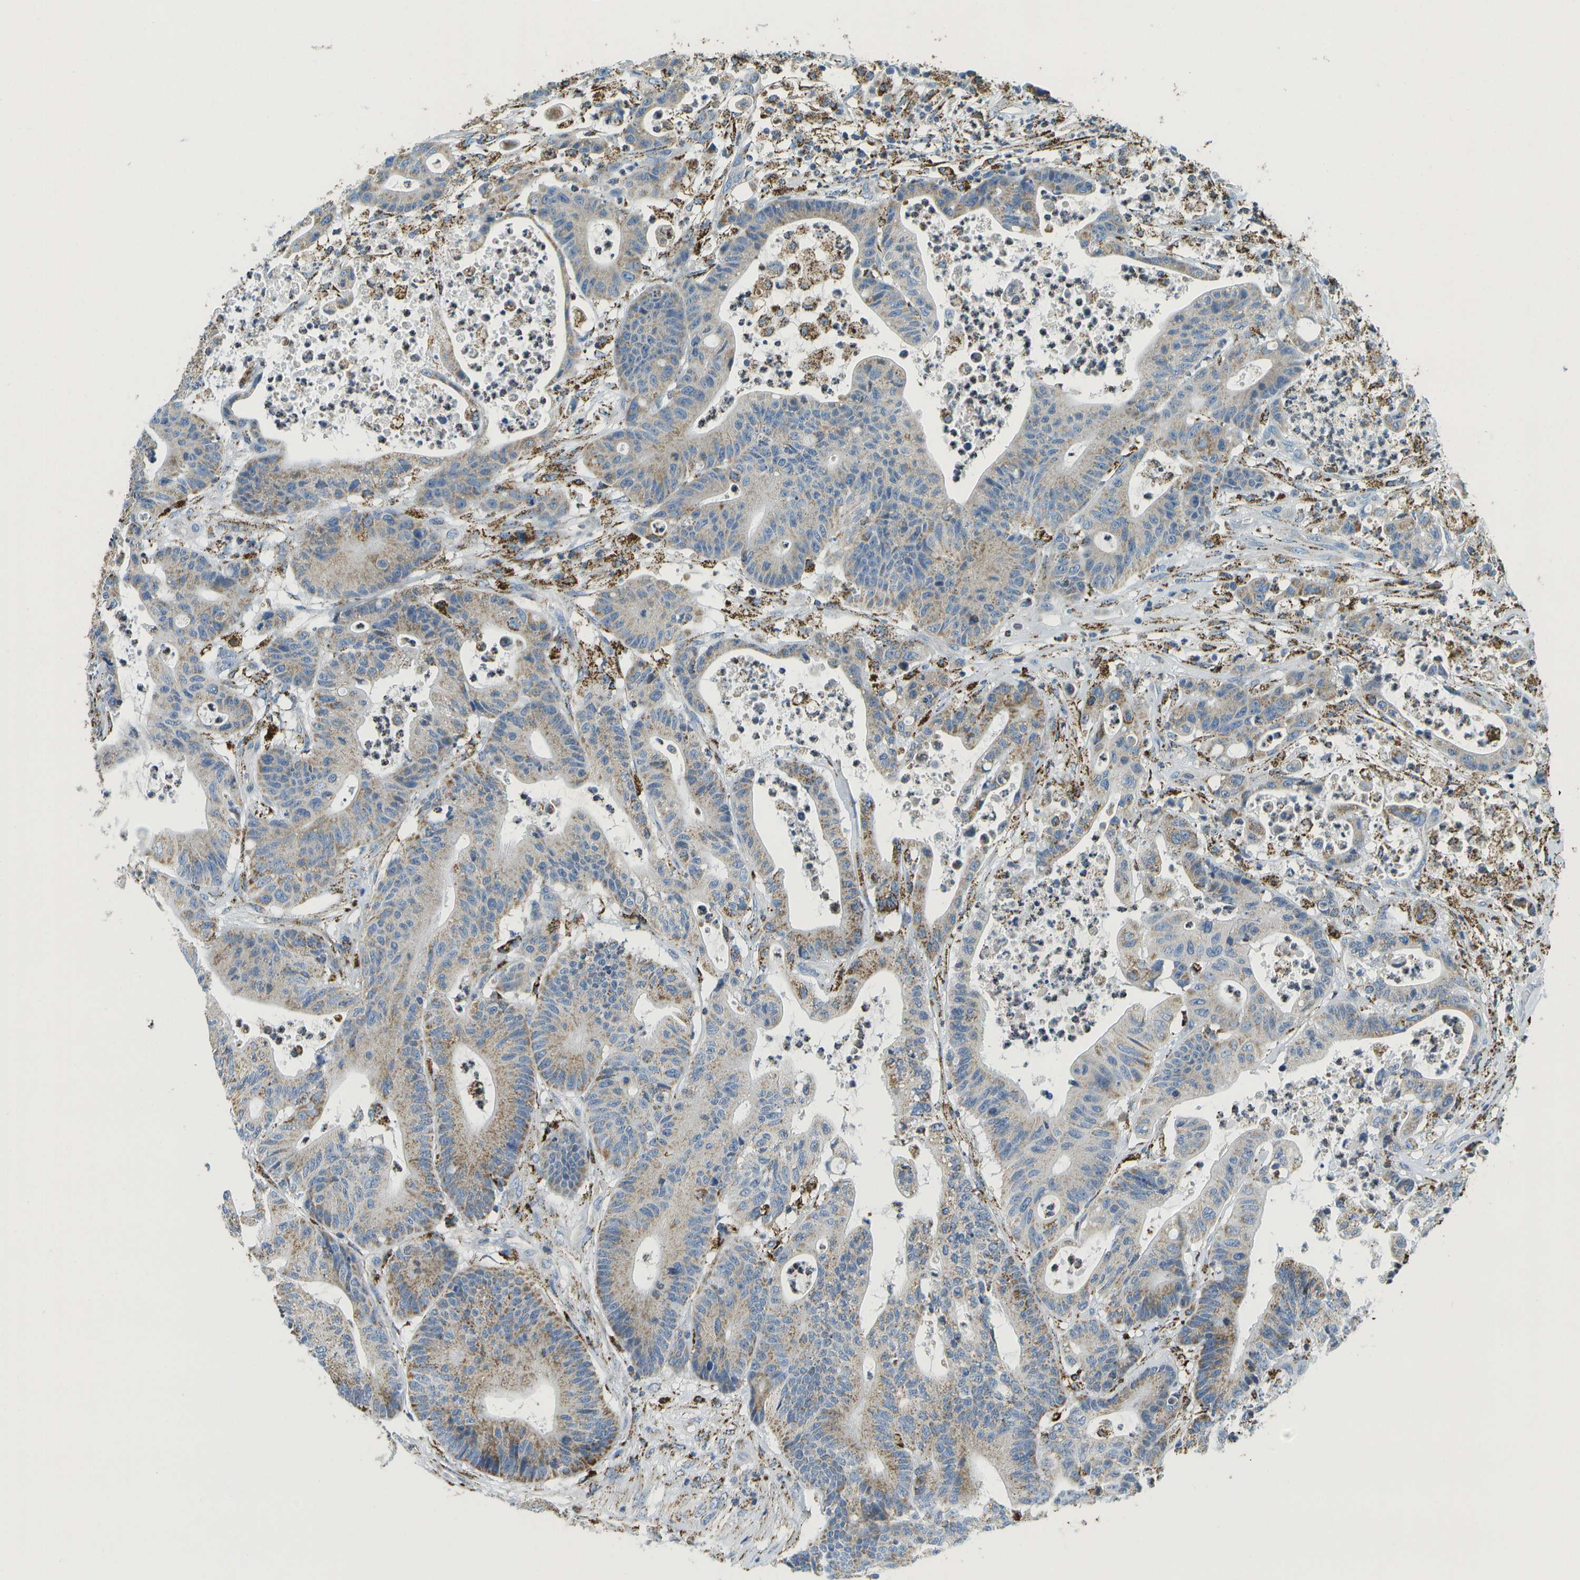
{"staining": {"intensity": "moderate", "quantity": "<25%", "location": "cytoplasmic/membranous"}, "tissue": "colorectal cancer", "cell_type": "Tumor cells", "image_type": "cancer", "snomed": [{"axis": "morphology", "description": "Adenocarcinoma, NOS"}, {"axis": "topography", "description": "Colon"}], "caption": "IHC image of colorectal adenocarcinoma stained for a protein (brown), which exhibits low levels of moderate cytoplasmic/membranous expression in approximately <25% of tumor cells.", "gene": "HLCS", "patient": {"sex": "female", "age": 84}}